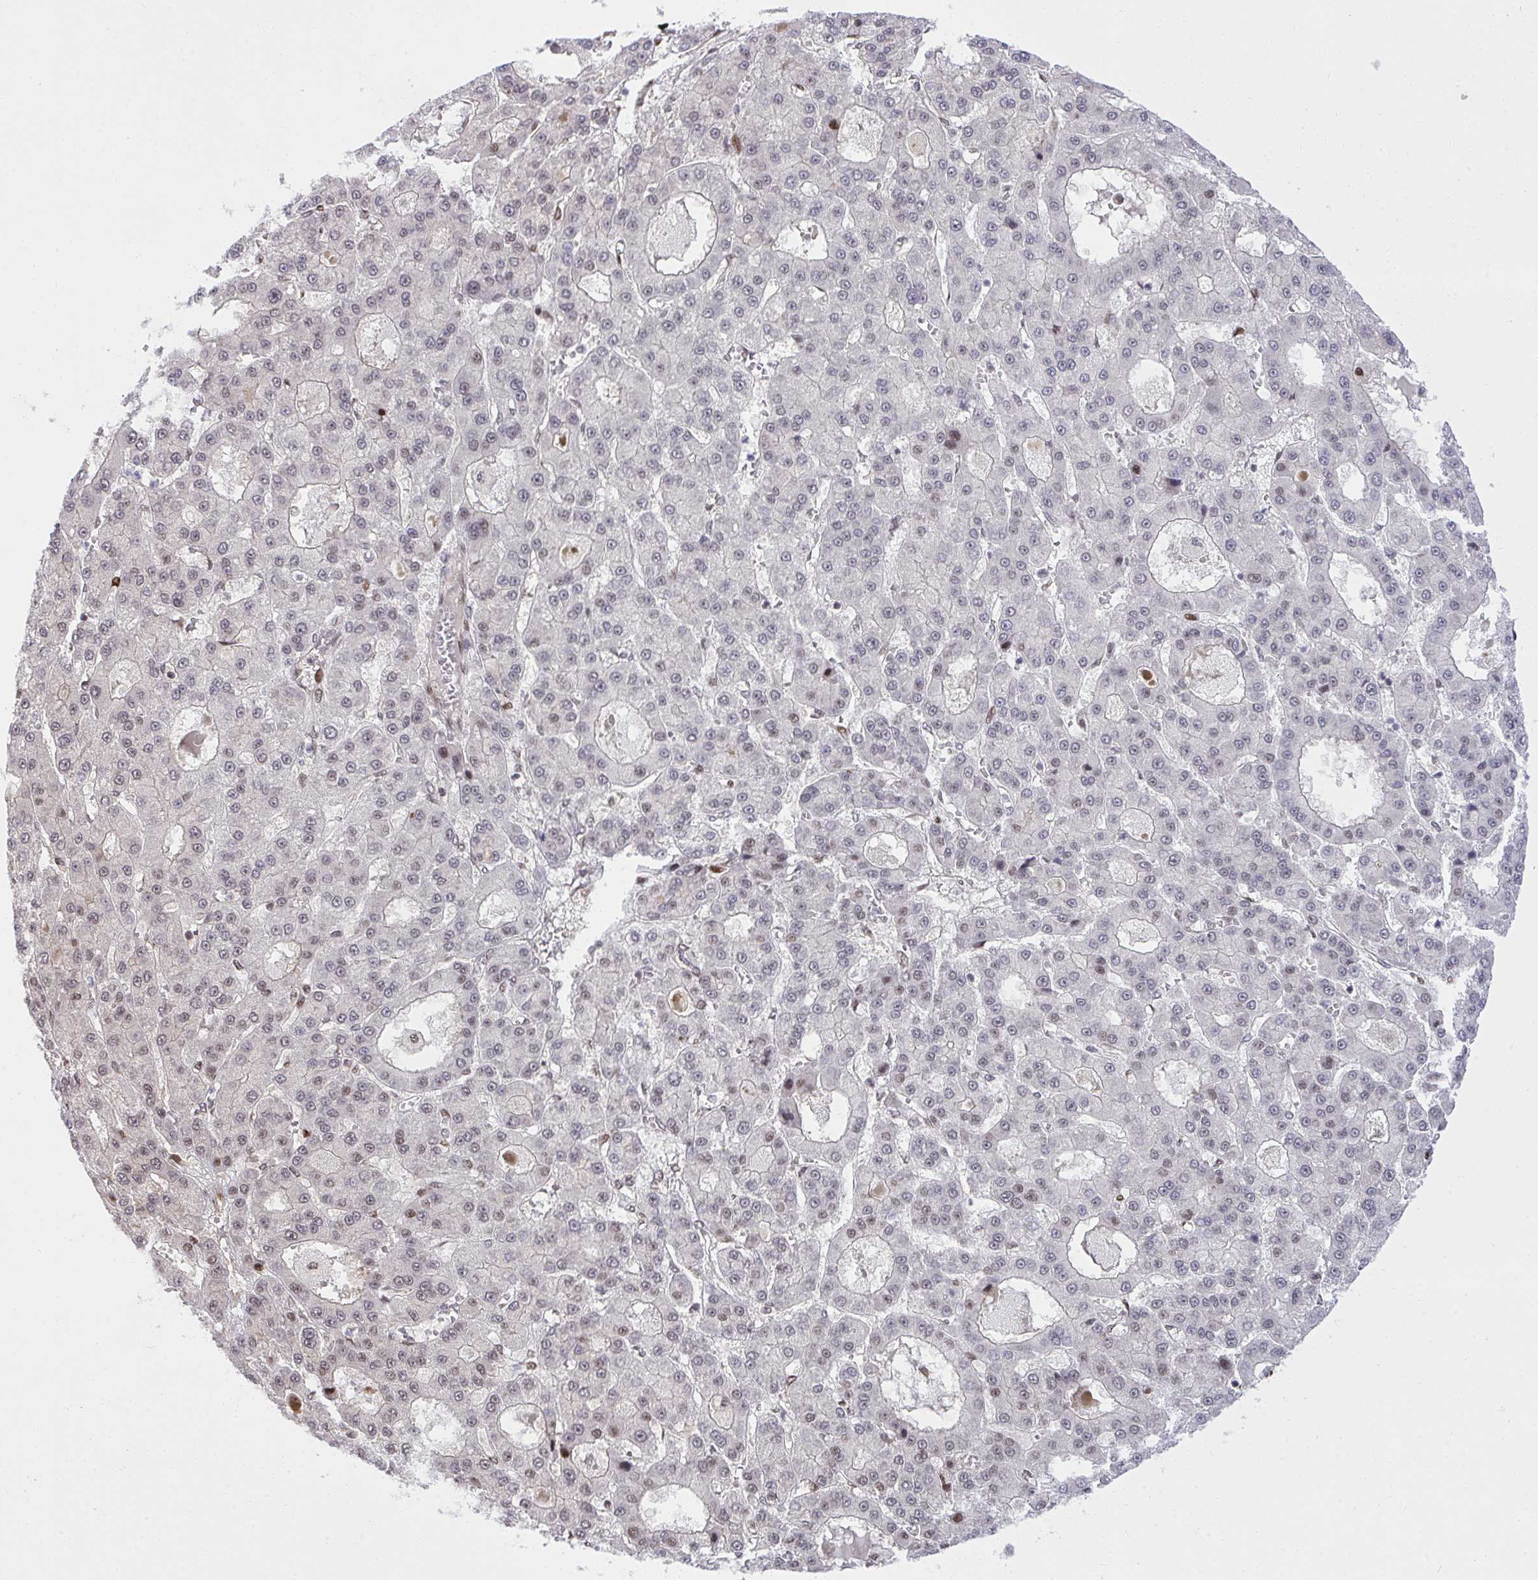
{"staining": {"intensity": "weak", "quantity": "<25%", "location": "nuclear"}, "tissue": "liver cancer", "cell_type": "Tumor cells", "image_type": "cancer", "snomed": [{"axis": "morphology", "description": "Carcinoma, Hepatocellular, NOS"}, {"axis": "topography", "description": "Liver"}], "caption": "Immunohistochemical staining of human hepatocellular carcinoma (liver) displays no significant expression in tumor cells.", "gene": "PIGY", "patient": {"sex": "male", "age": 70}}